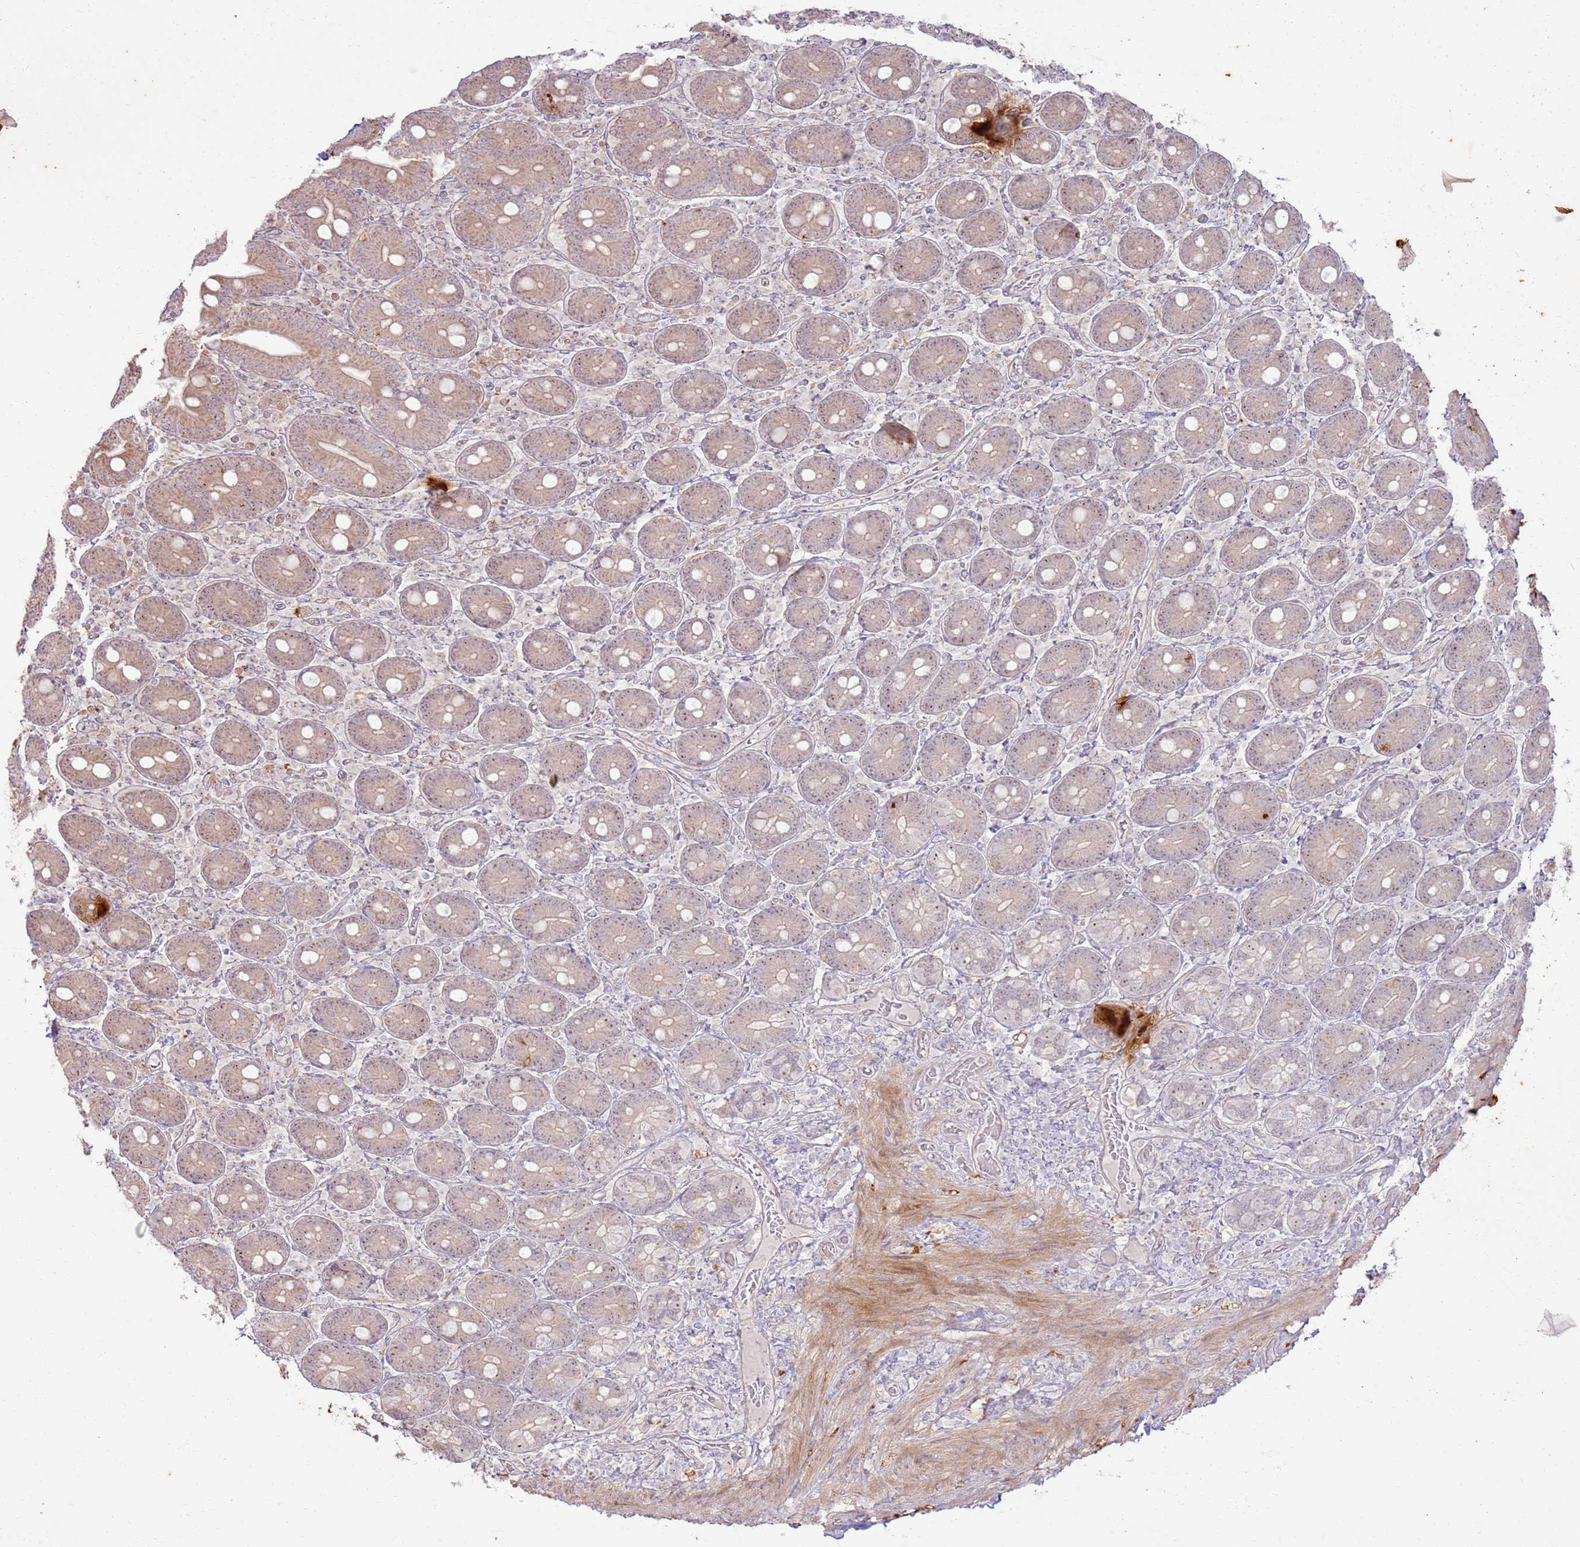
{"staining": {"intensity": "moderate", "quantity": ">75%", "location": "cytoplasmic/membranous,nuclear"}, "tissue": "duodenum", "cell_type": "Glandular cells", "image_type": "normal", "snomed": [{"axis": "morphology", "description": "Normal tissue, NOS"}, {"axis": "topography", "description": "Duodenum"}], "caption": "Immunohistochemistry (IHC) (DAB) staining of benign duodenum displays moderate cytoplasmic/membranous,nuclear protein staining in about >75% of glandular cells.", "gene": "CNPY1", "patient": {"sex": "female", "age": 62}}